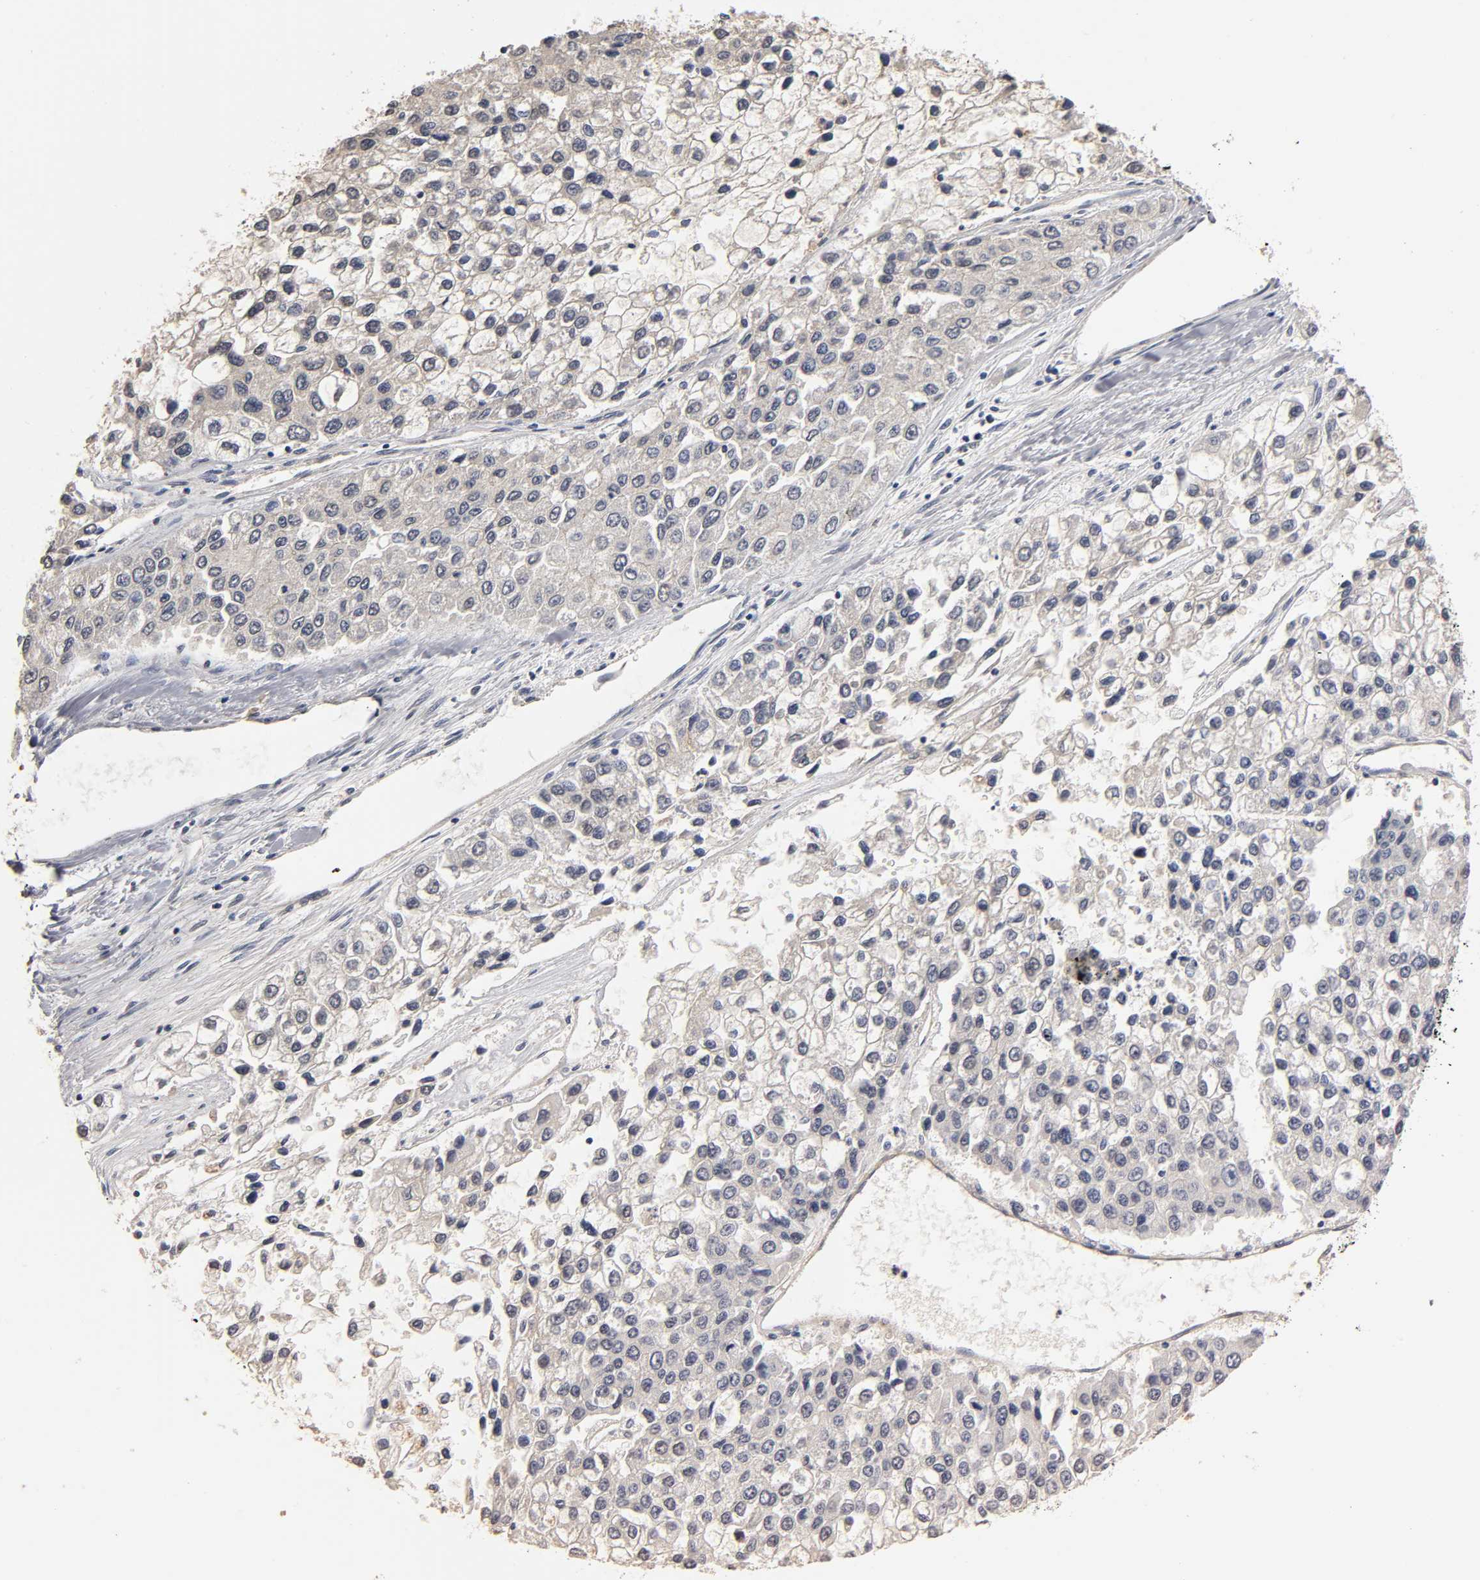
{"staining": {"intensity": "negative", "quantity": "none", "location": "none"}, "tissue": "liver cancer", "cell_type": "Tumor cells", "image_type": "cancer", "snomed": [{"axis": "morphology", "description": "Carcinoma, Hepatocellular, NOS"}, {"axis": "topography", "description": "Liver"}], "caption": "A photomicrograph of human hepatocellular carcinoma (liver) is negative for staining in tumor cells. (DAB immunohistochemistry (IHC) with hematoxylin counter stain).", "gene": "PDE5A", "patient": {"sex": "female", "age": 66}}